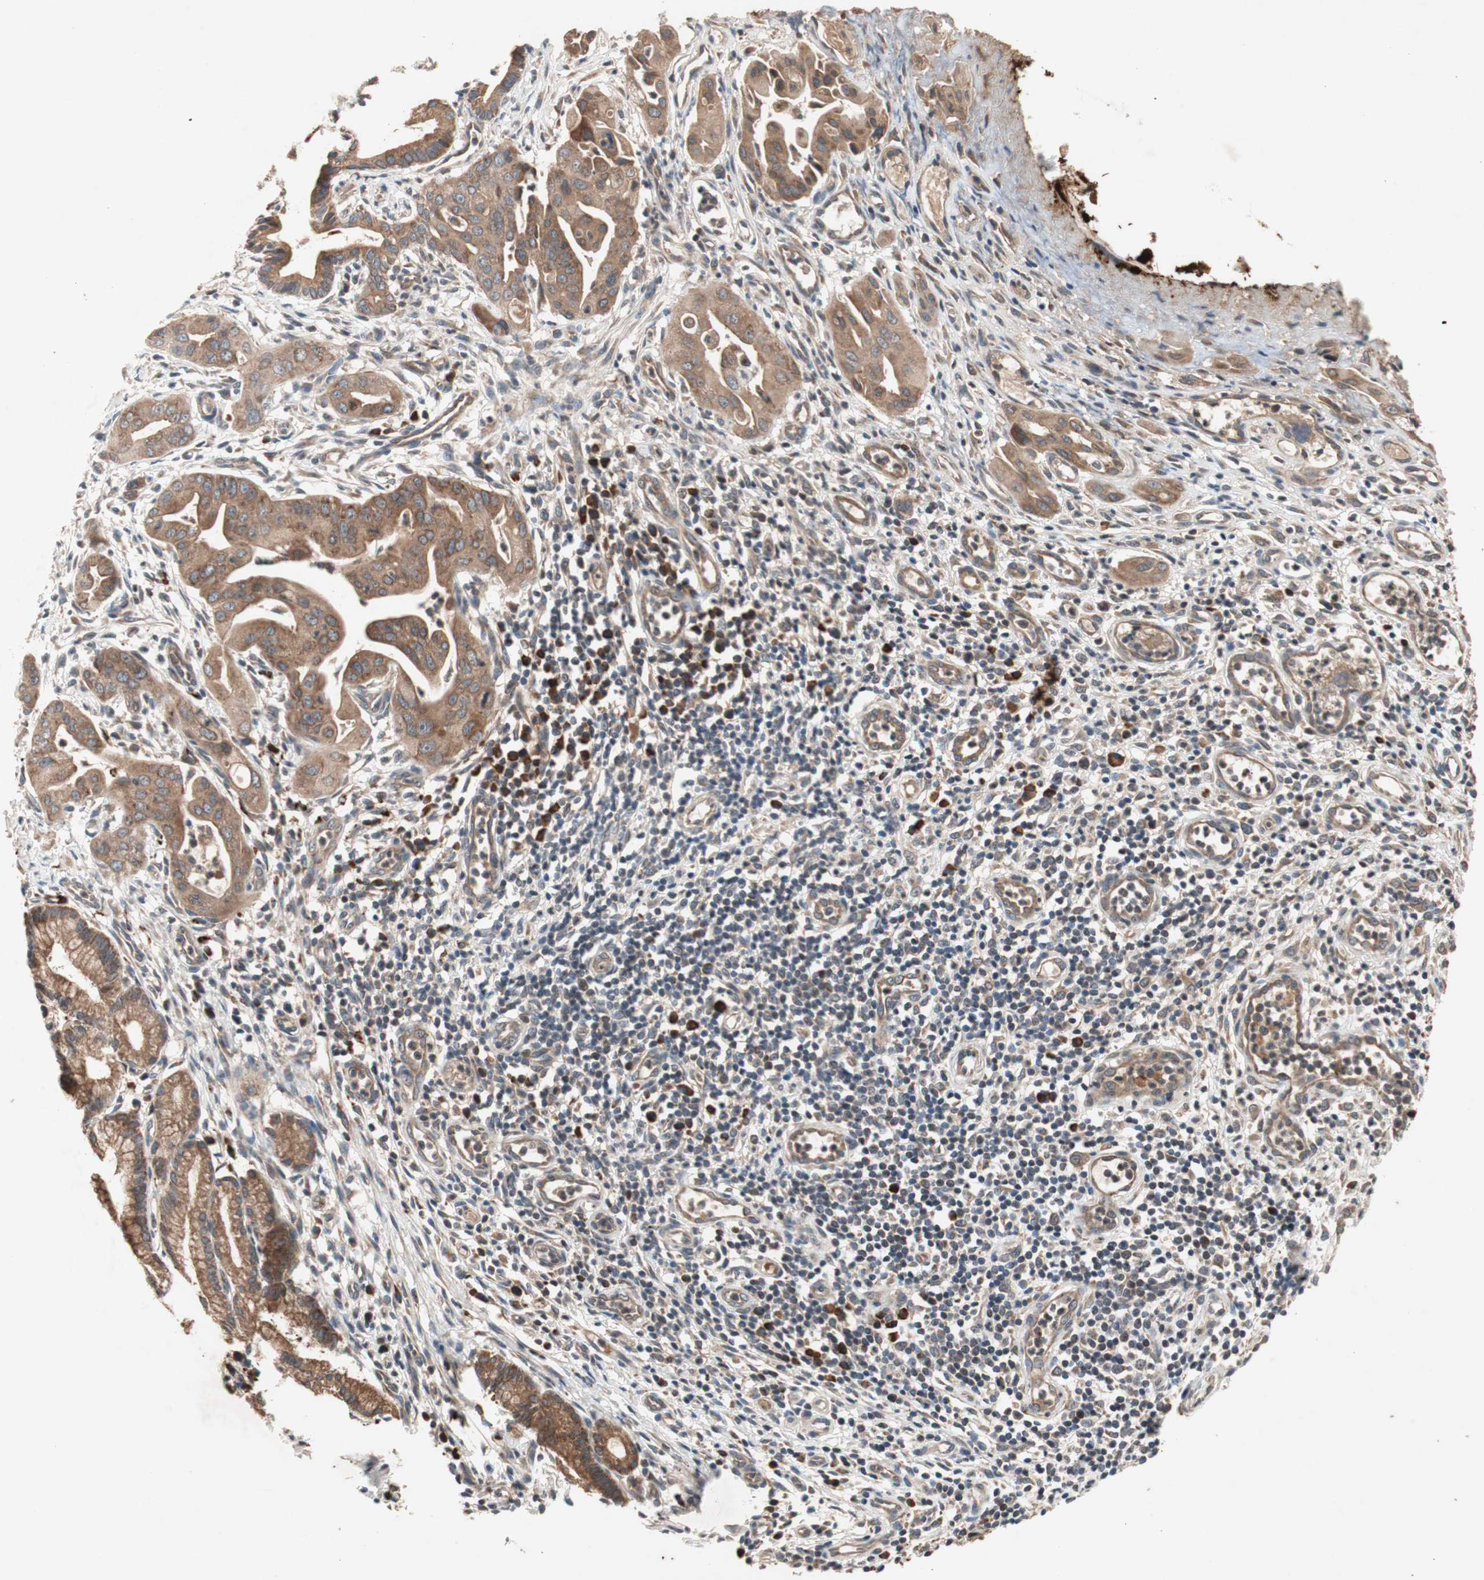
{"staining": {"intensity": "moderate", "quantity": ">75%", "location": "cytoplasmic/membranous"}, "tissue": "pancreatic cancer", "cell_type": "Tumor cells", "image_type": "cancer", "snomed": [{"axis": "morphology", "description": "Adenocarcinoma, NOS"}, {"axis": "topography", "description": "Pancreas"}], "caption": "Pancreatic adenocarcinoma stained with IHC demonstrates moderate cytoplasmic/membranous expression in about >75% of tumor cells. (Stains: DAB in brown, nuclei in blue, Microscopy: brightfield microscopy at high magnification).", "gene": "DDOST", "patient": {"sex": "female", "age": 75}}